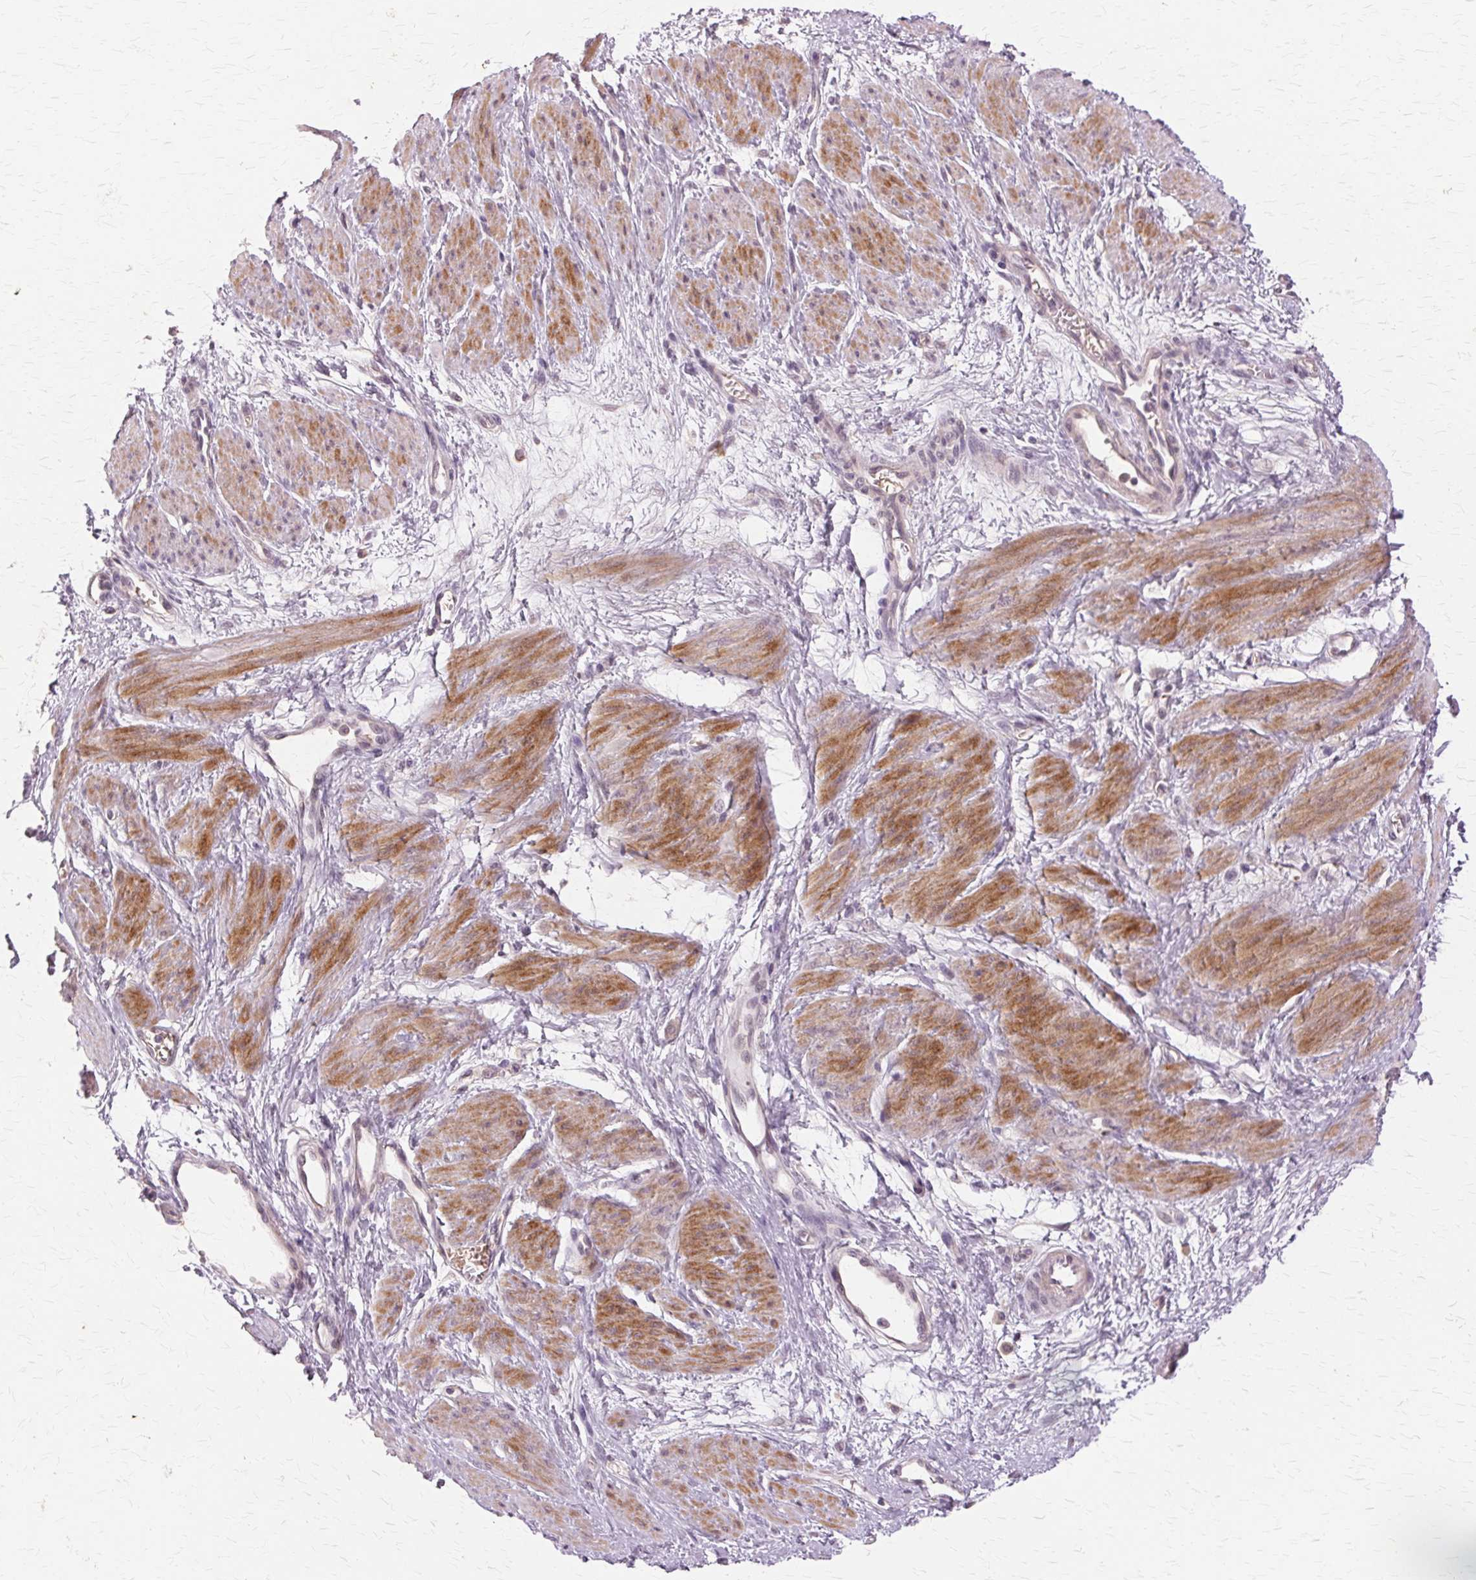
{"staining": {"intensity": "moderate", "quantity": "25%-75%", "location": "cytoplasmic/membranous"}, "tissue": "smooth muscle", "cell_type": "Smooth muscle cells", "image_type": "normal", "snomed": [{"axis": "morphology", "description": "Normal tissue, NOS"}, {"axis": "topography", "description": "Smooth muscle"}, {"axis": "topography", "description": "Uterus"}], "caption": "High-power microscopy captured an immunohistochemistry (IHC) image of normal smooth muscle, revealing moderate cytoplasmic/membranous staining in about 25%-75% of smooth muscle cells.", "gene": "PRMT5", "patient": {"sex": "female", "age": 39}}